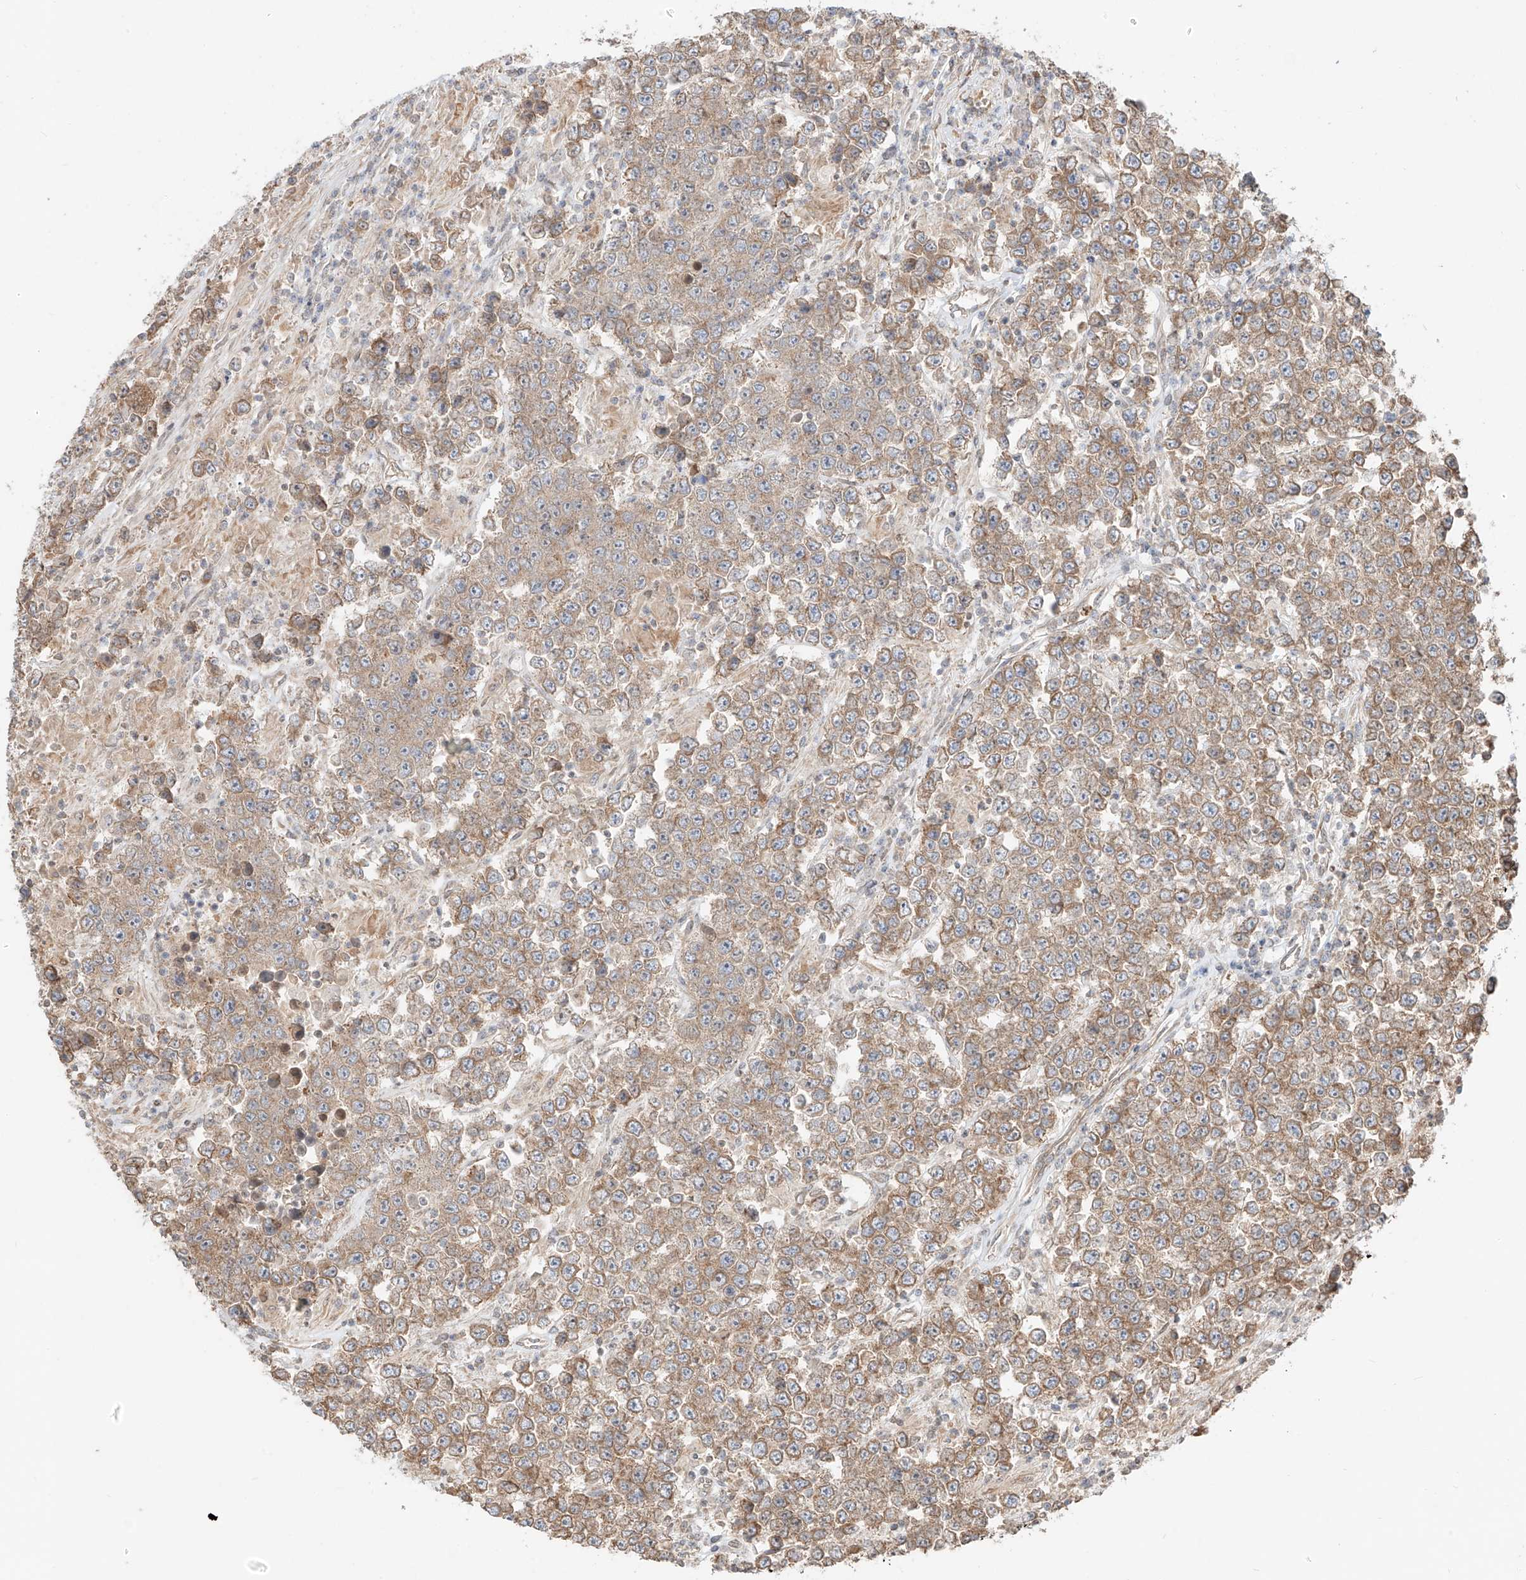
{"staining": {"intensity": "moderate", "quantity": "25%-75%", "location": "cytoplasmic/membranous"}, "tissue": "testis cancer", "cell_type": "Tumor cells", "image_type": "cancer", "snomed": [{"axis": "morphology", "description": "Normal tissue, NOS"}, {"axis": "morphology", "description": "Urothelial carcinoma, High grade"}, {"axis": "morphology", "description": "Seminoma, NOS"}, {"axis": "morphology", "description": "Carcinoma, Embryonal, NOS"}, {"axis": "topography", "description": "Urinary bladder"}, {"axis": "topography", "description": "Testis"}], "caption": "Tumor cells exhibit moderate cytoplasmic/membranous expression in approximately 25%-75% of cells in testis high-grade urothelial carcinoma.", "gene": "CEP162", "patient": {"sex": "male", "age": 41}}